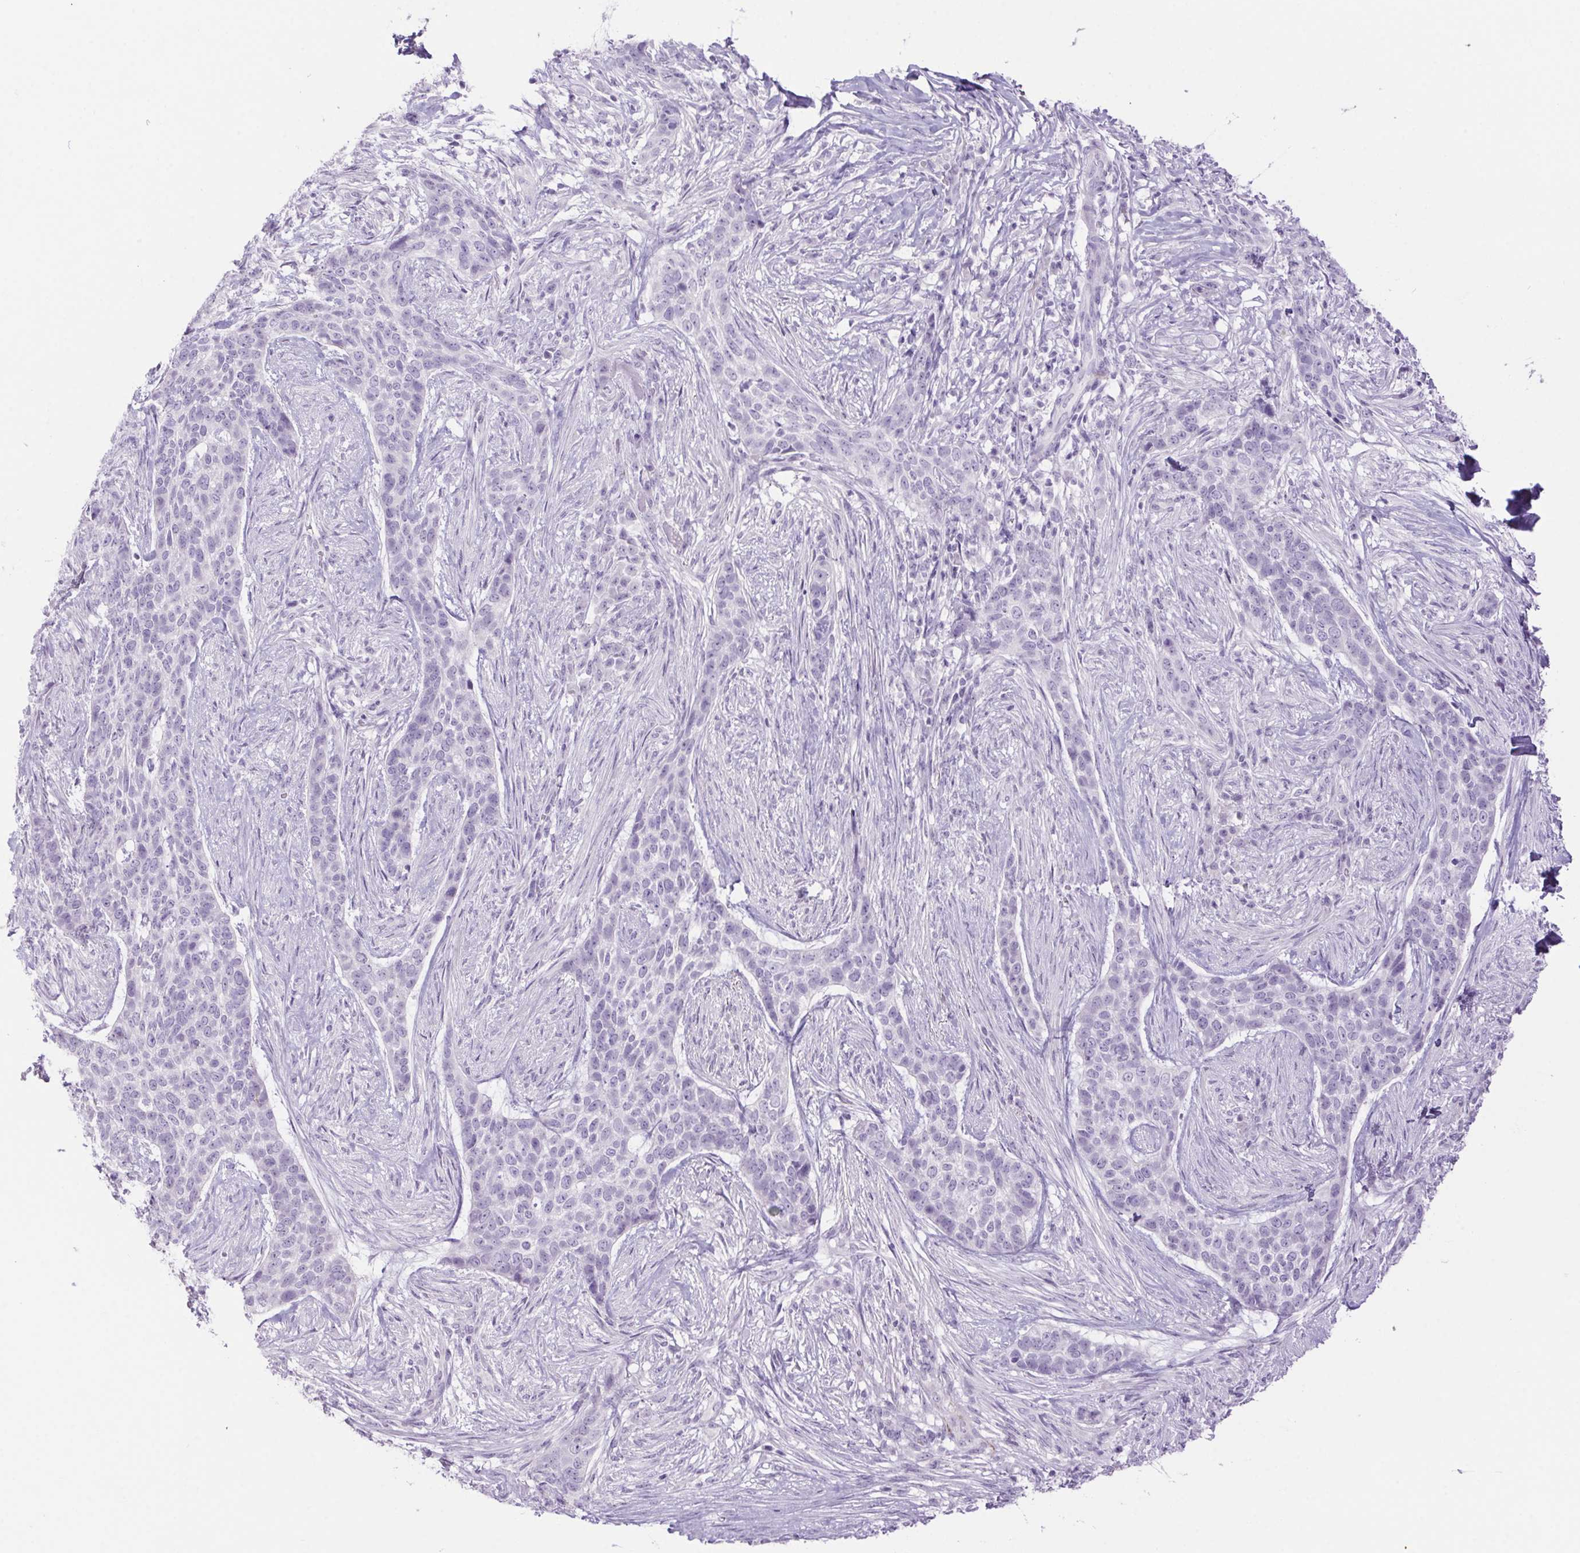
{"staining": {"intensity": "negative", "quantity": "none", "location": "none"}, "tissue": "skin cancer", "cell_type": "Tumor cells", "image_type": "cancer", "snomed": [{"axis": "morphology", "description": "Basal cell carcinoma"}, {"axis": "topography", "description": "Skin"}], "caption": "Immunohistochemical staining of skin cancer (basal cell carcinoma) demonstrates no significant expression in tumor cells.", "gene": "ERP27", "patient": {"sex": "female", "age": 69}}